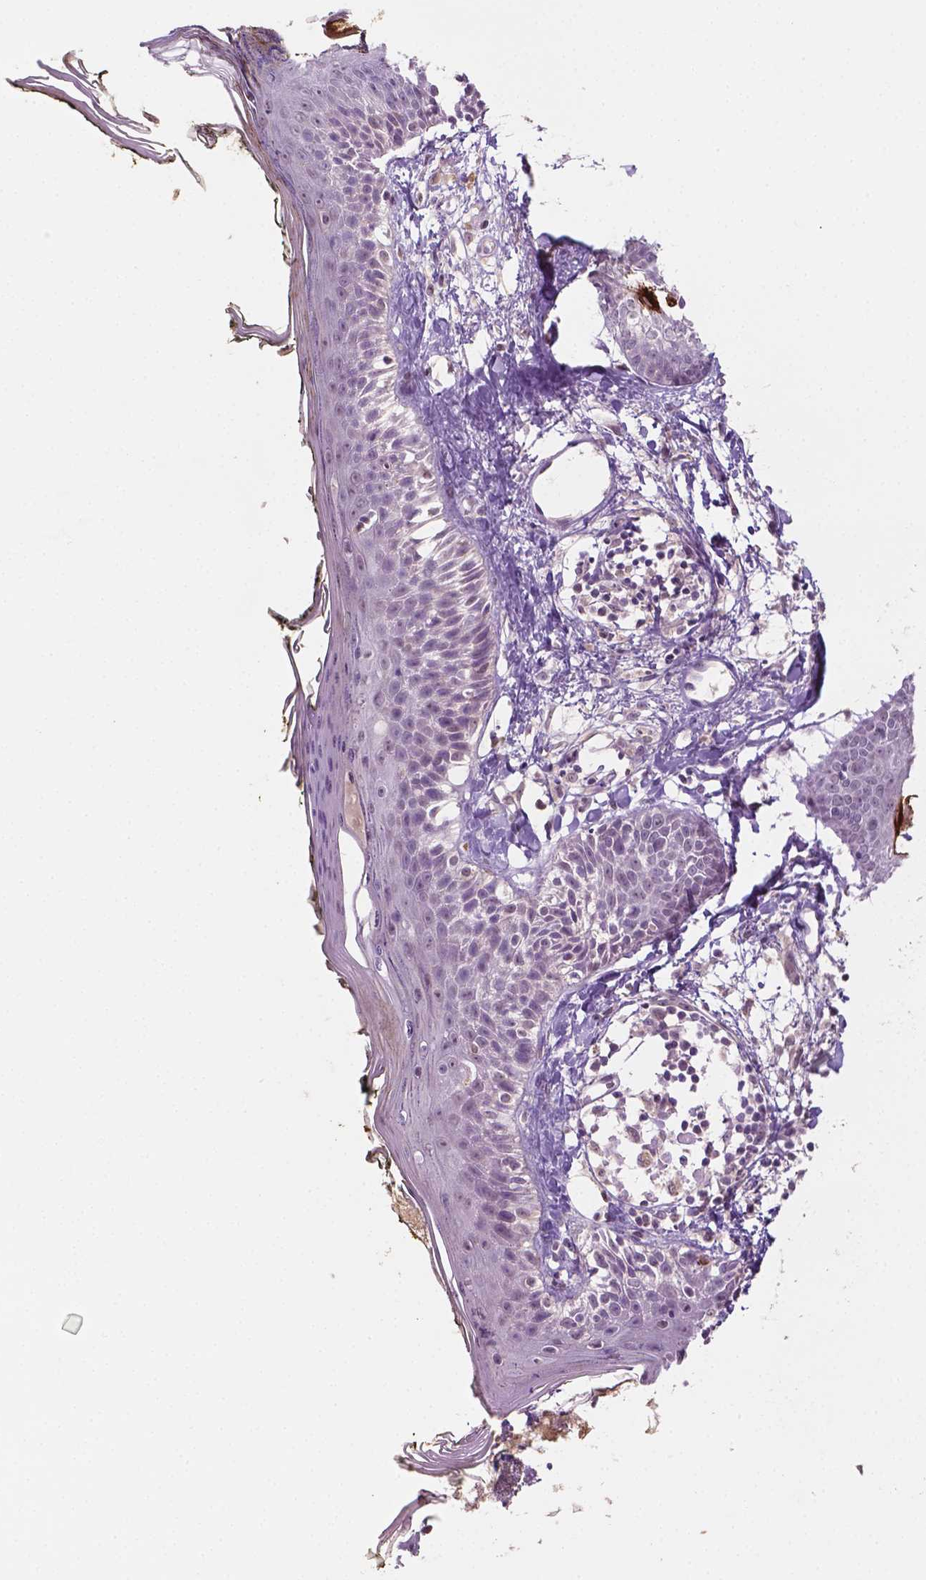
{"staining": {"intensity": "negative", "quantity": "none", "location": "none"}, "tissue": "skin", "cell_type": "Fibroblasts", "image_type": "normal", "snomed": [{"axis": "morphology", "description": "Normal tissue, NOS"}, {"axis": "topography", "description": "Skin"}], "caption": "The photomicrograph displays no significant positivity in fibroblasts of skin.", "gene": "SHLD3", "patient": {"sex": "male", "age": 76}}